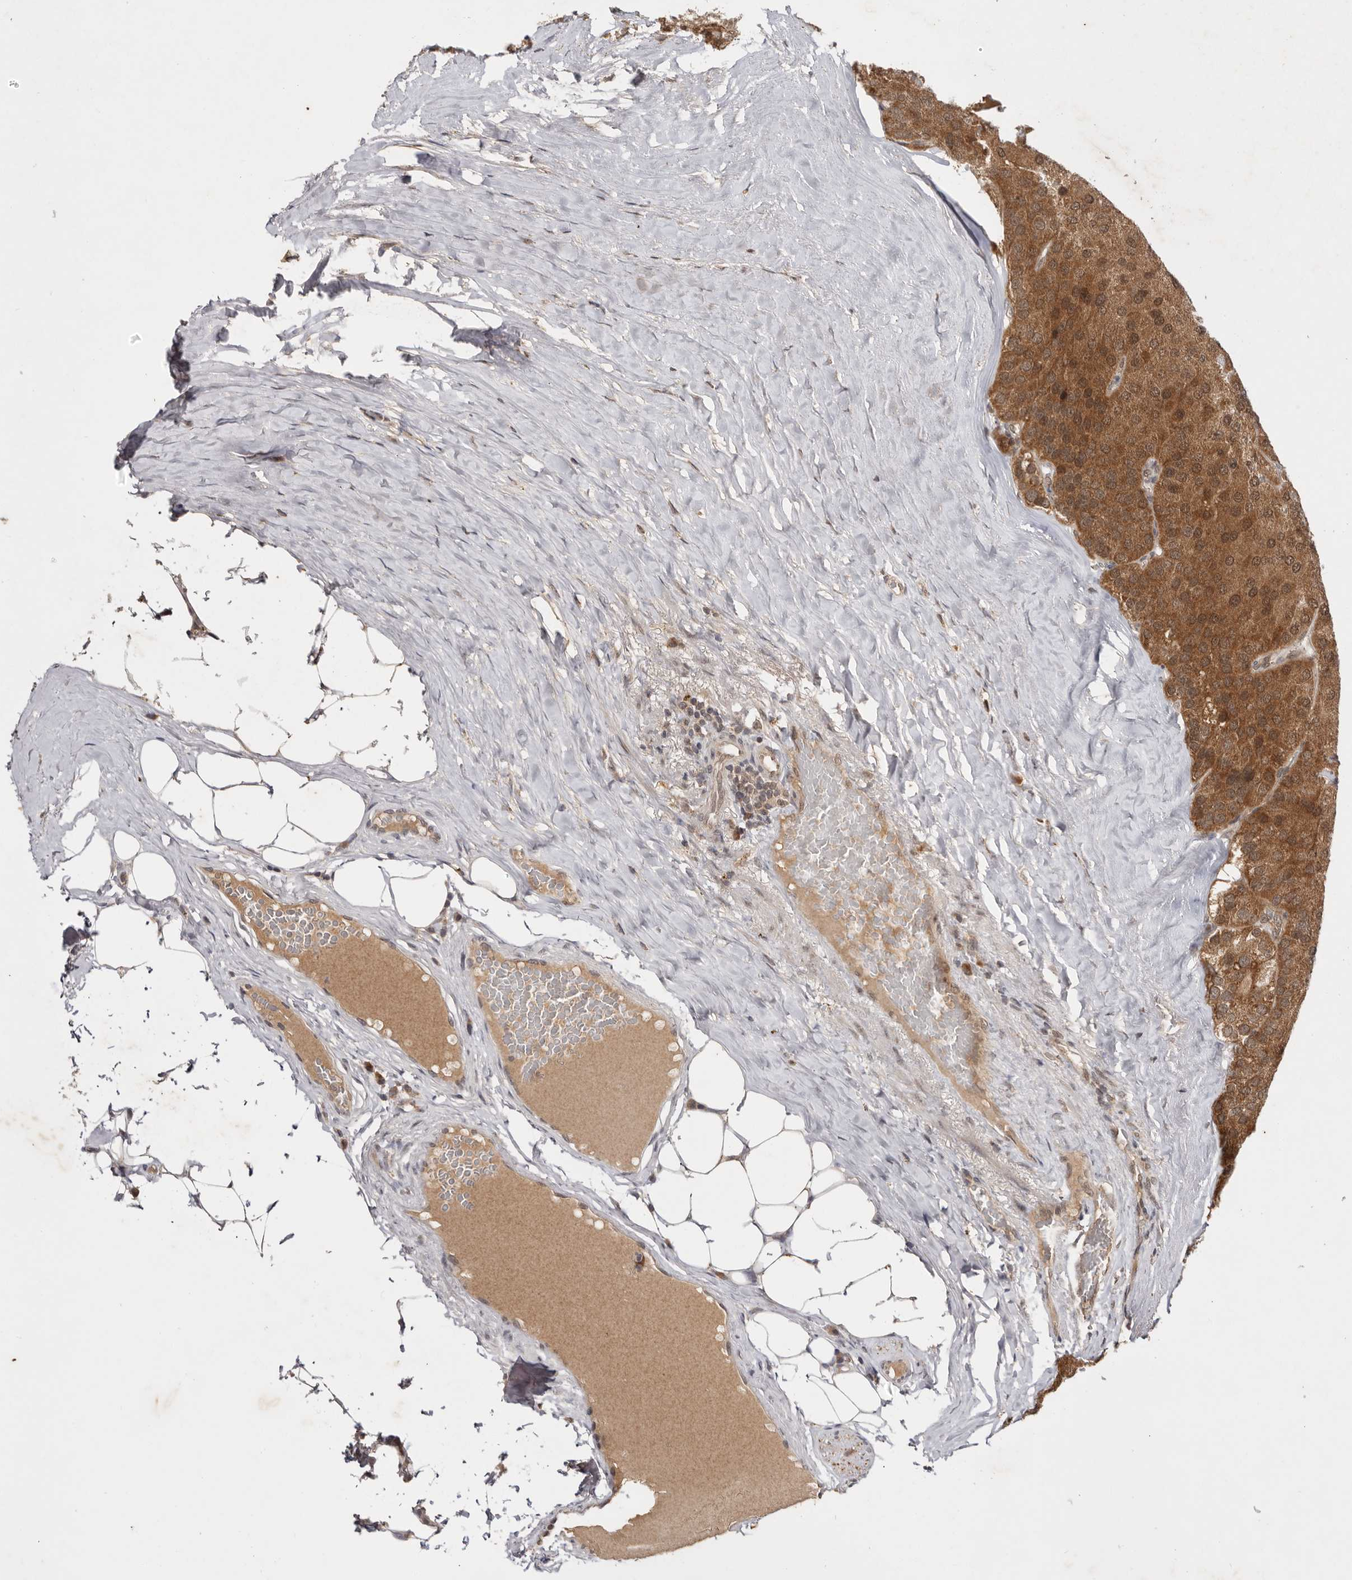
{"staining": {"intensity": "moderate", "quantity": ">75%", "location": "cytoplasmic/membranous,nuclear"}, "tissue": "parathyroid gland", "cell_type": "Glandular cells", "image_type": "normal", "snomed": [{"axis": "morphology", "description": "Normal tissue, NOS"}, {"axis": "morphology", "description": "Adenoma, NOS"}, {"axis": "topography", "description": "Parathyroid gland"}], "caption": "Benign parathyroid gland was stained to show a protein in brown. There is medium levels of moderate cytoplasmic/membranous,nuclear positivity in approximately >75% of glandular cells. (IHC, brightfield microscopy, high magnification).", "gene": "TARS2", "patient": {"sex": "female", "age": 86}}